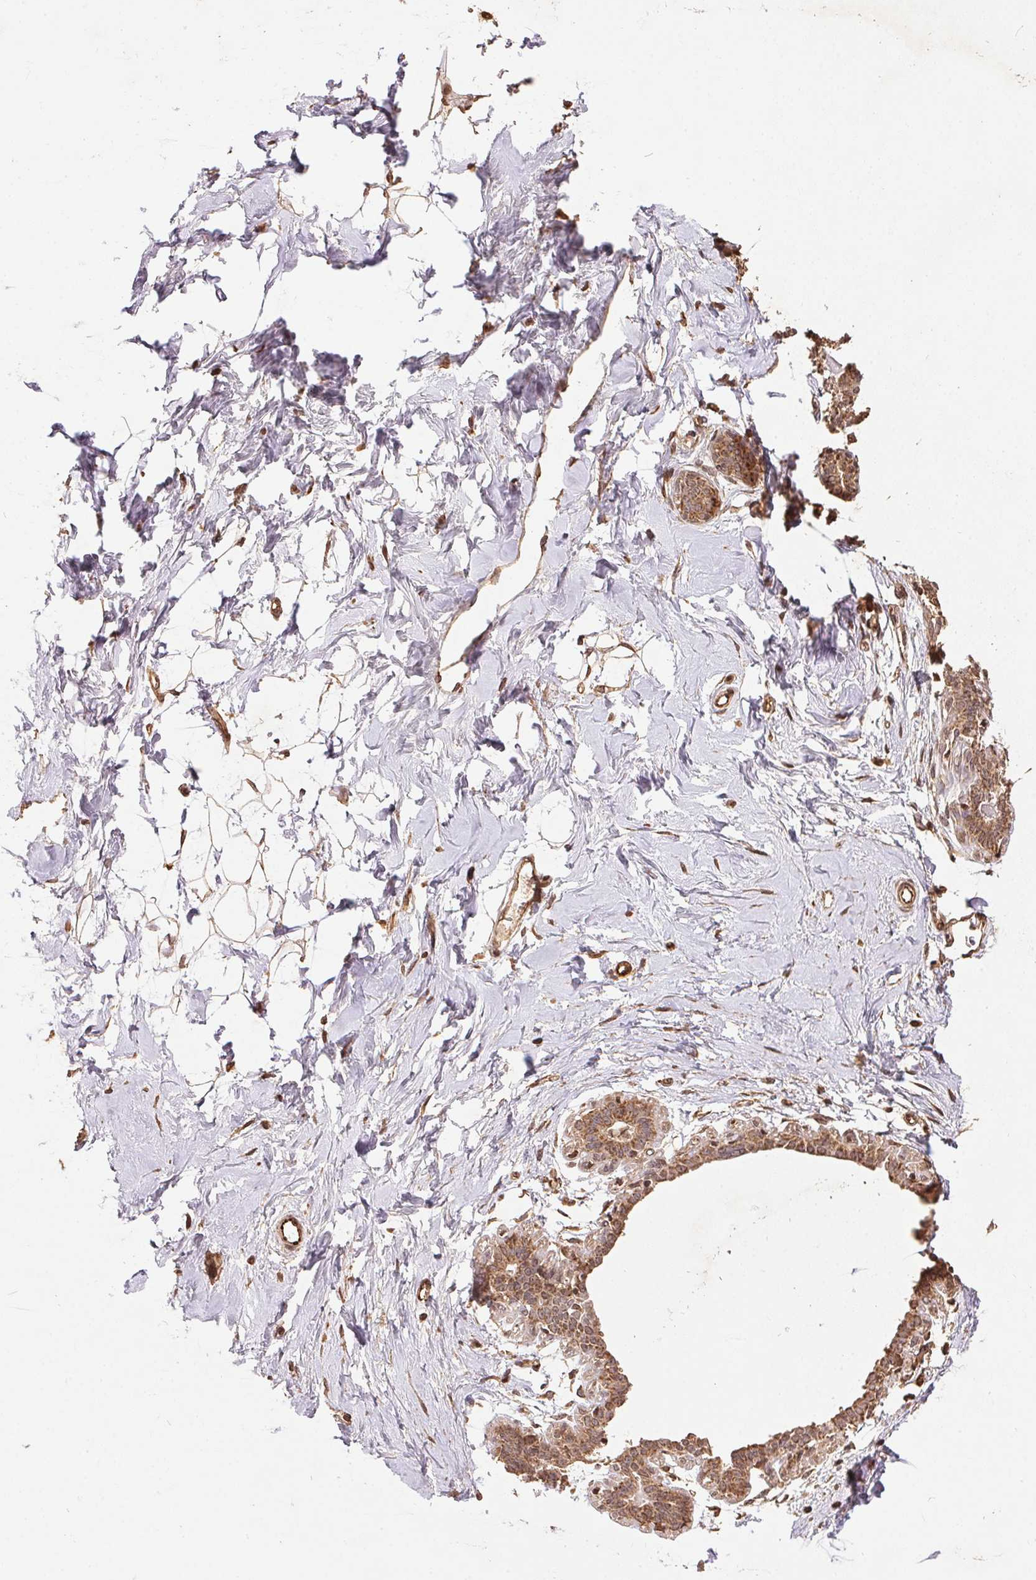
{"staining": {"intensity": "weak", "quantity": ">75%", "location": "cytoplasmic/membranous"}, "tissue": "breast", "cell_type": "Adipocytes", "image_type": "normal", "snomed": [{"axis": "morphology", "description": "Normal tissue, NOS"}, {"axis": "topography", "description": "Breast"}], "caption": "An immunohistochemistry (IHC) micrograph of unremarkable tissue is shown. Protein staining in brown highlights weak cytoplasmic/membranous positivity in breast within adipocytes.", "gene": "SPRED2", "patient": {"sex": "female", "age": 45}}